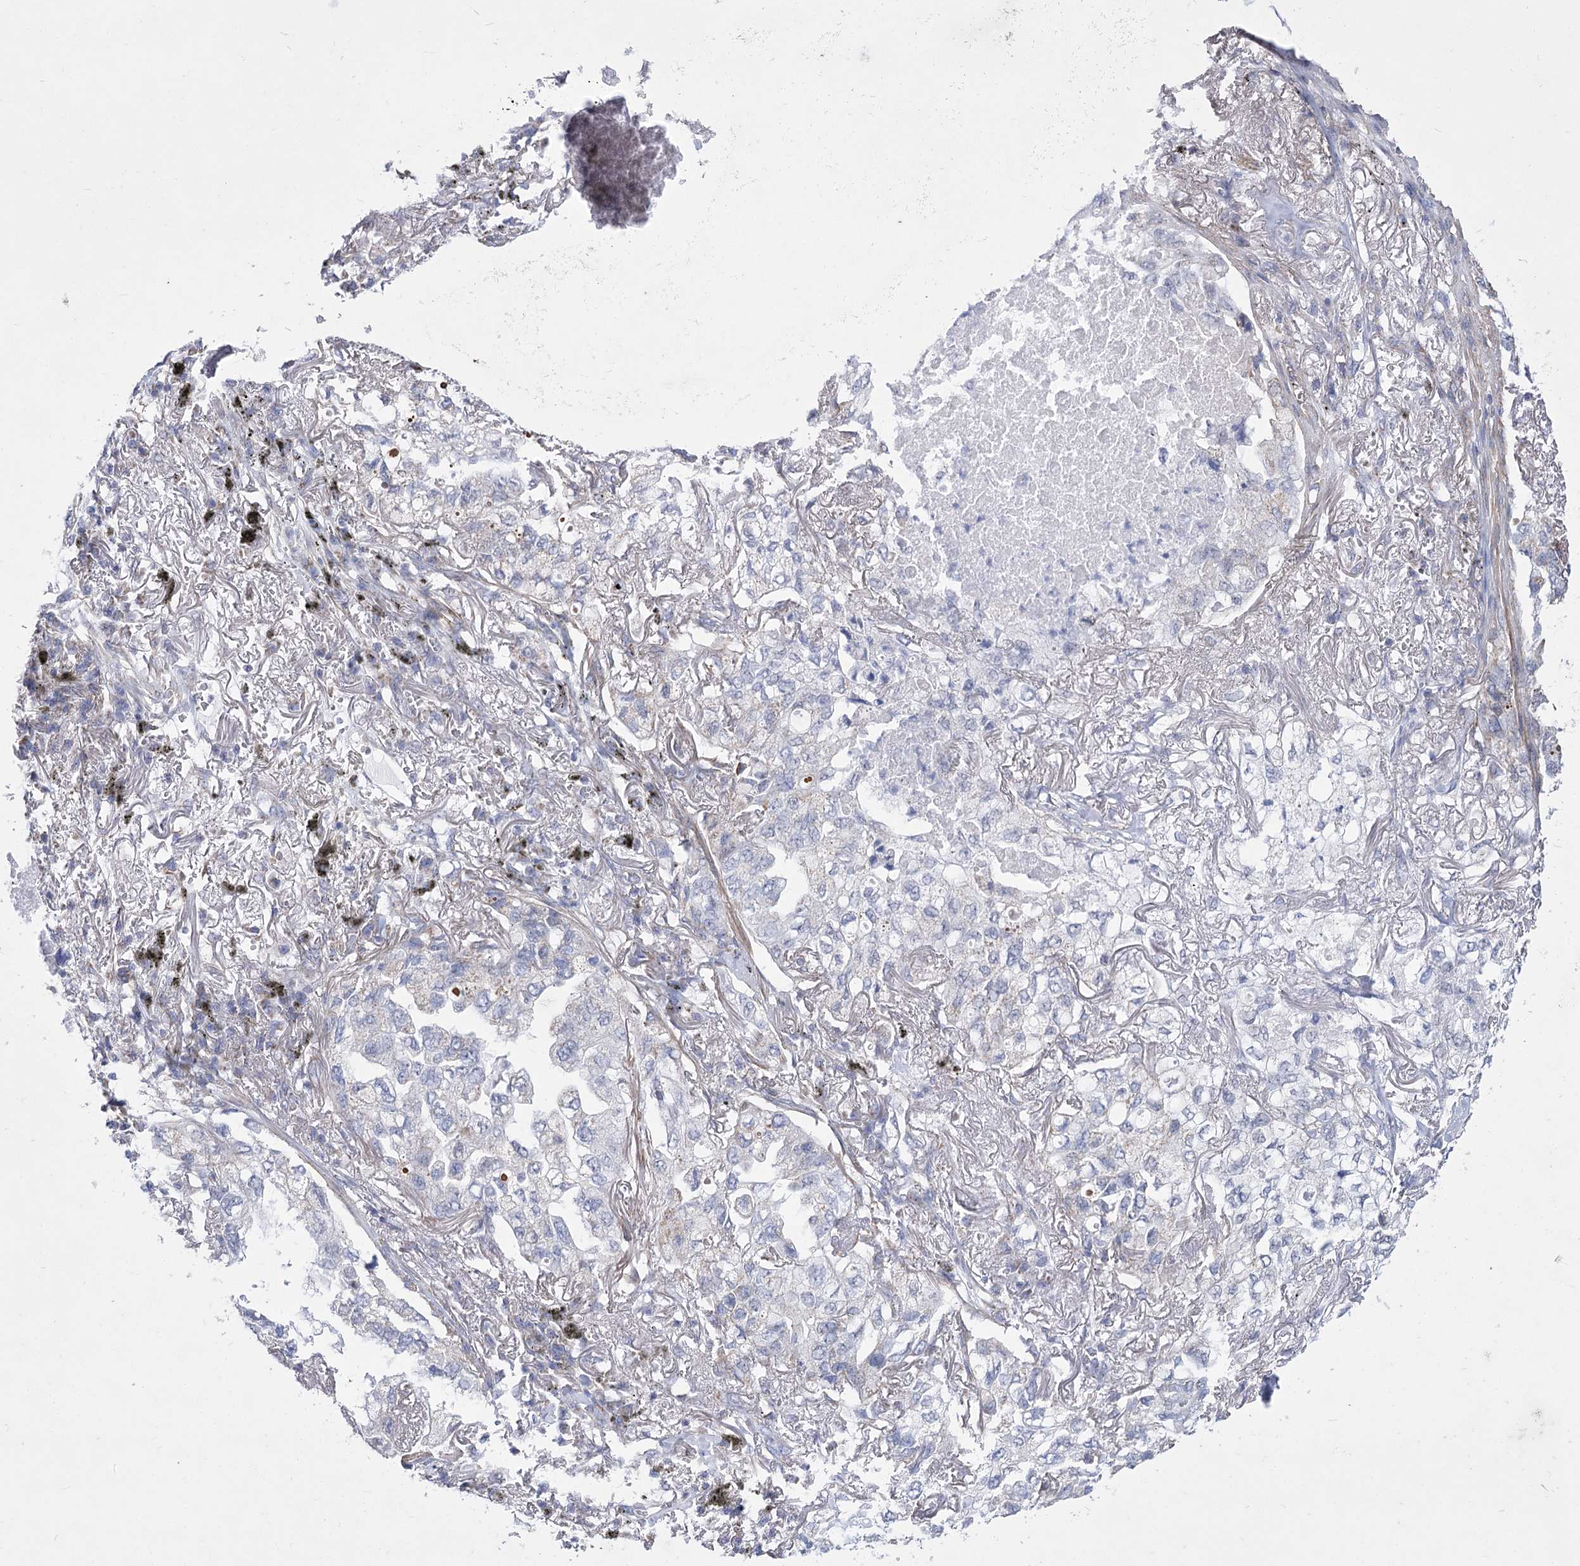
{"staining": {"intensity": "negative", "quantity": "none", "location": "none"}, "tissue": "lung cancer", "cell_type": "Tumor cells", "image_type": "cancer", "snomed": [{"axis": "morphology", "description": "Adenocarcinoma, NOS"}, {"axis": "topography", "description": "Lung"}], "caption": "Image shows no significant protein positivity in tumor cells of lung cancer (adenocarcinoma).", "gene": "PDHB", "patient": {"sex": "male", "age": 65}}